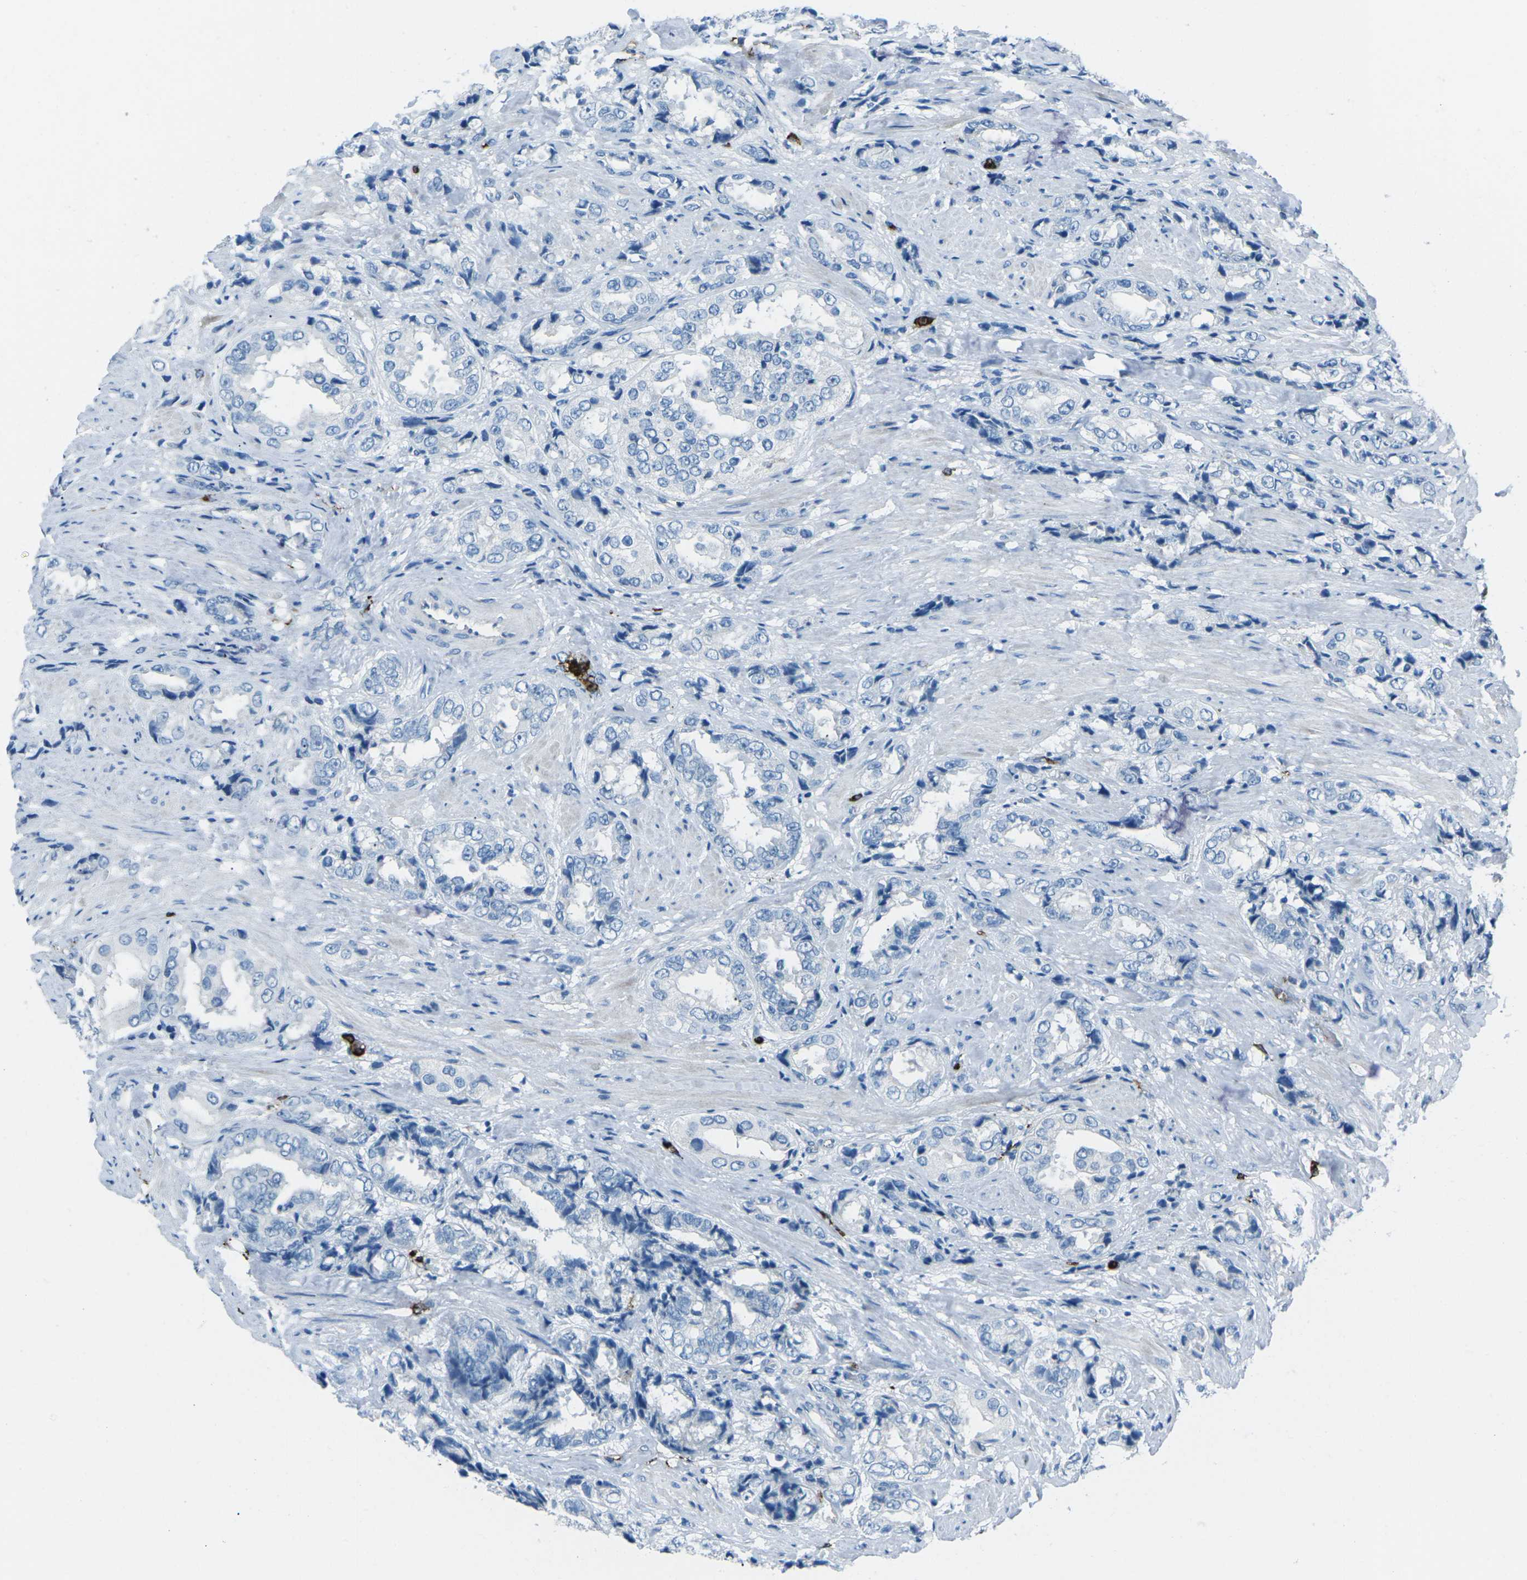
{"staining": {"intensity": "negative", "quantity": "none", "location": "none"}, "tissue": "prostate cancer", "cell_type": "Tumor cells", "image_type": "cancer", "snomed": [{"axis": "morphology", "description": "Adenocarcinoma, High grade"}, {"axis": "topography", "description": "Prostate"}], "caption": "Immunohistochemical staining of high-grade adenocarcinoma (prostate) exhibits no significant staining in tumor cells.", "gene": "FCN1", "patient": {"sex": "male", "age": 61}}